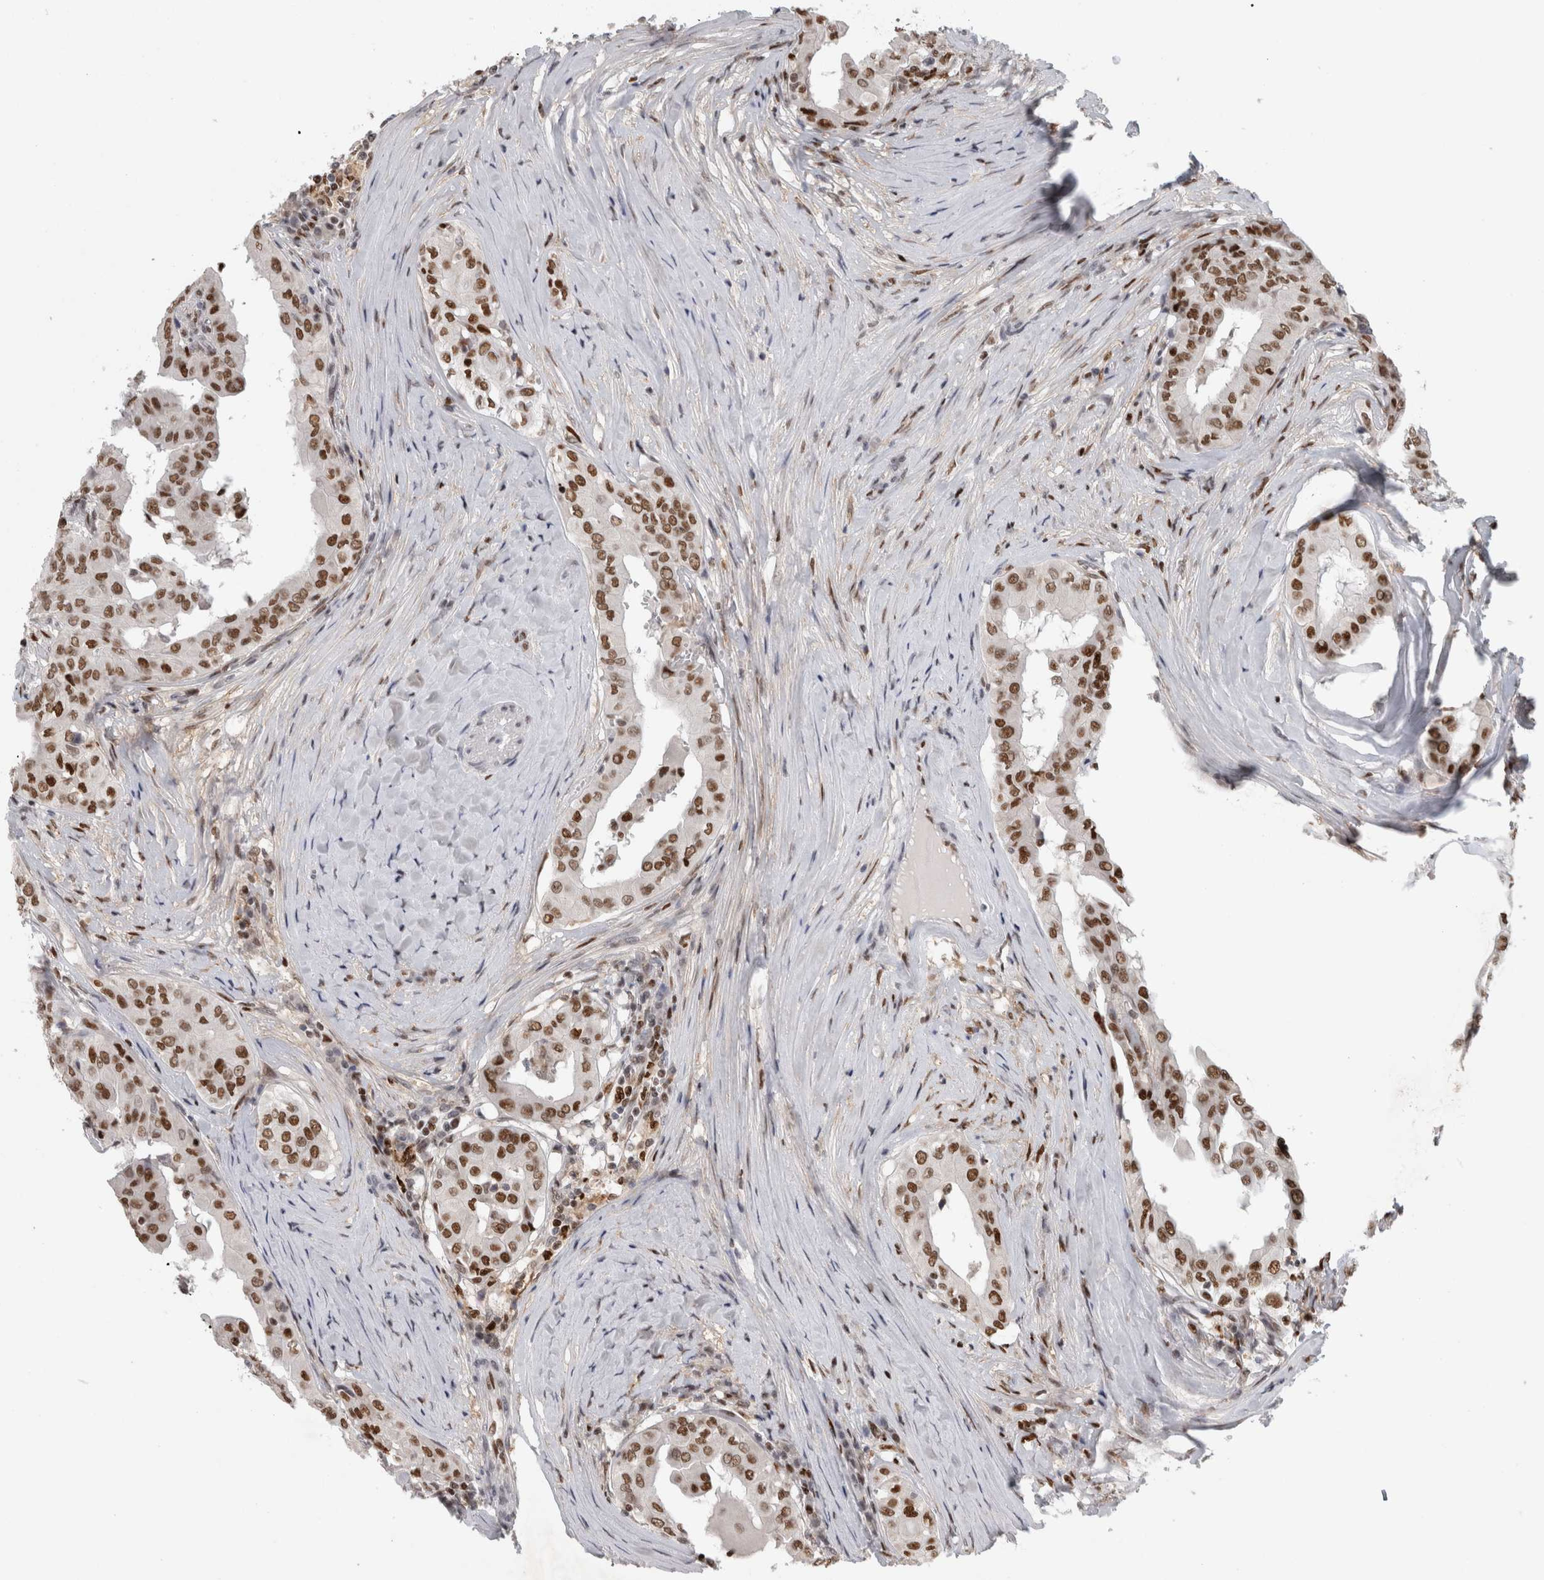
{"staining": {"intensity": "strong", "quantity": "25%-75%", "location": "nuclear"}, "tissue": "thyroid cancer", "cell_type": "Tumor cells", "image_type": "cancer", "snomed": [{"axis": "morphology", "description": "Papillary adenocarcinoma, NOS"}, {"axis": "topography", "description": "Thyroid gland"}], "caption": "Human papillary adenocarcinoma (thyroid) stained for a protein (brown) exhibits strong nuclear positive expression in approximately 25%-75% of tumor cells.", "gene": "SRARP", "patient": {"sex": "male", "age": 33}}